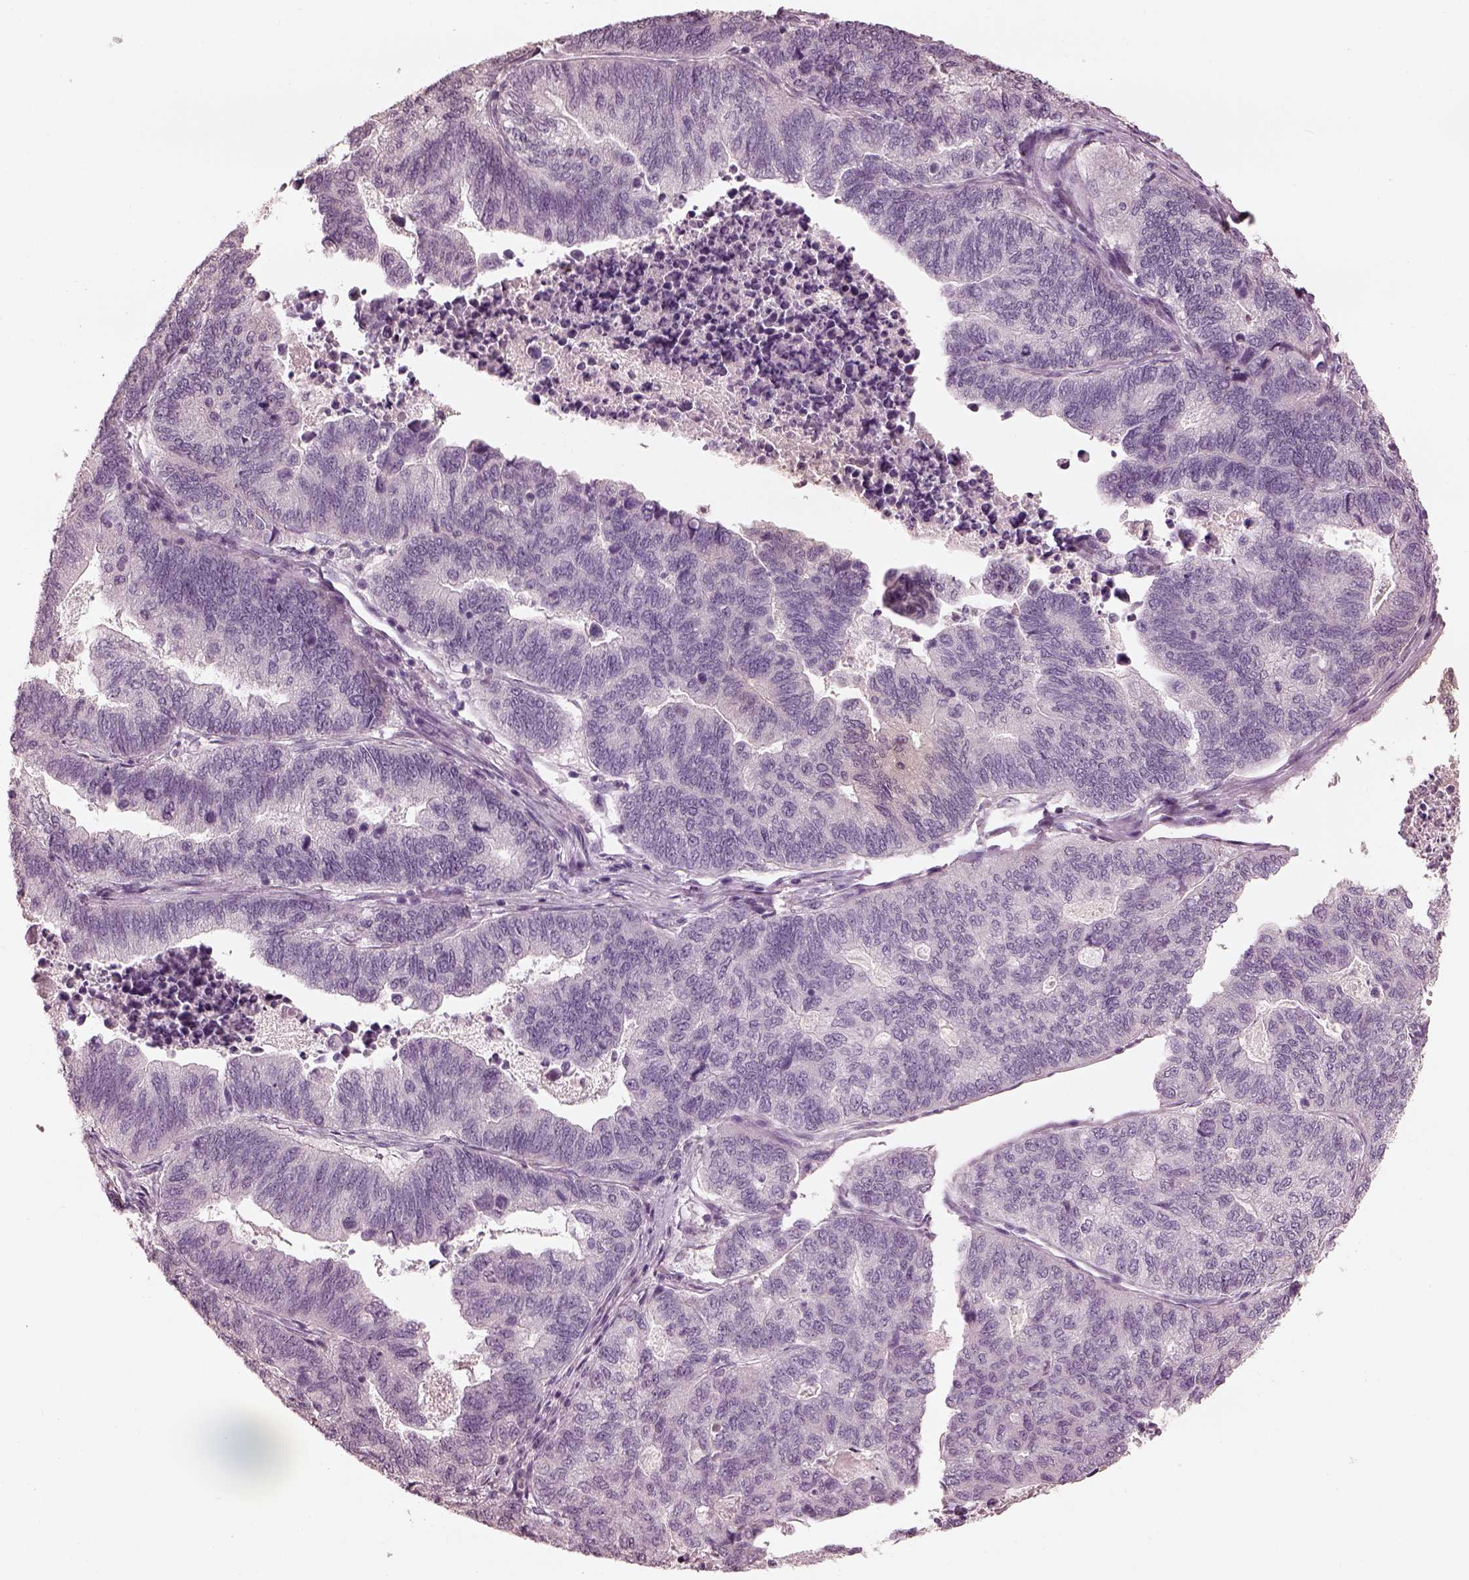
{"staining": {"intensity": "negative", "quantity": "none", "location": "none"}, "tissue": "stomach cancer", "cell_type": "Tumor cells", "image_type": "cancer", "snomed": [{"axis": "morphology", "description": "Adenocarcinoma, NOS"}, {"axis": "topography", "description": "Stomach, upper"}], "caption": "This is a photomicrograph of immunohistochemistry staining of stomach adenocarcinoma, which shows no staining in tumor cells.", "gene": "OPTC", "patient": {"sex": "female", "age": 67}}